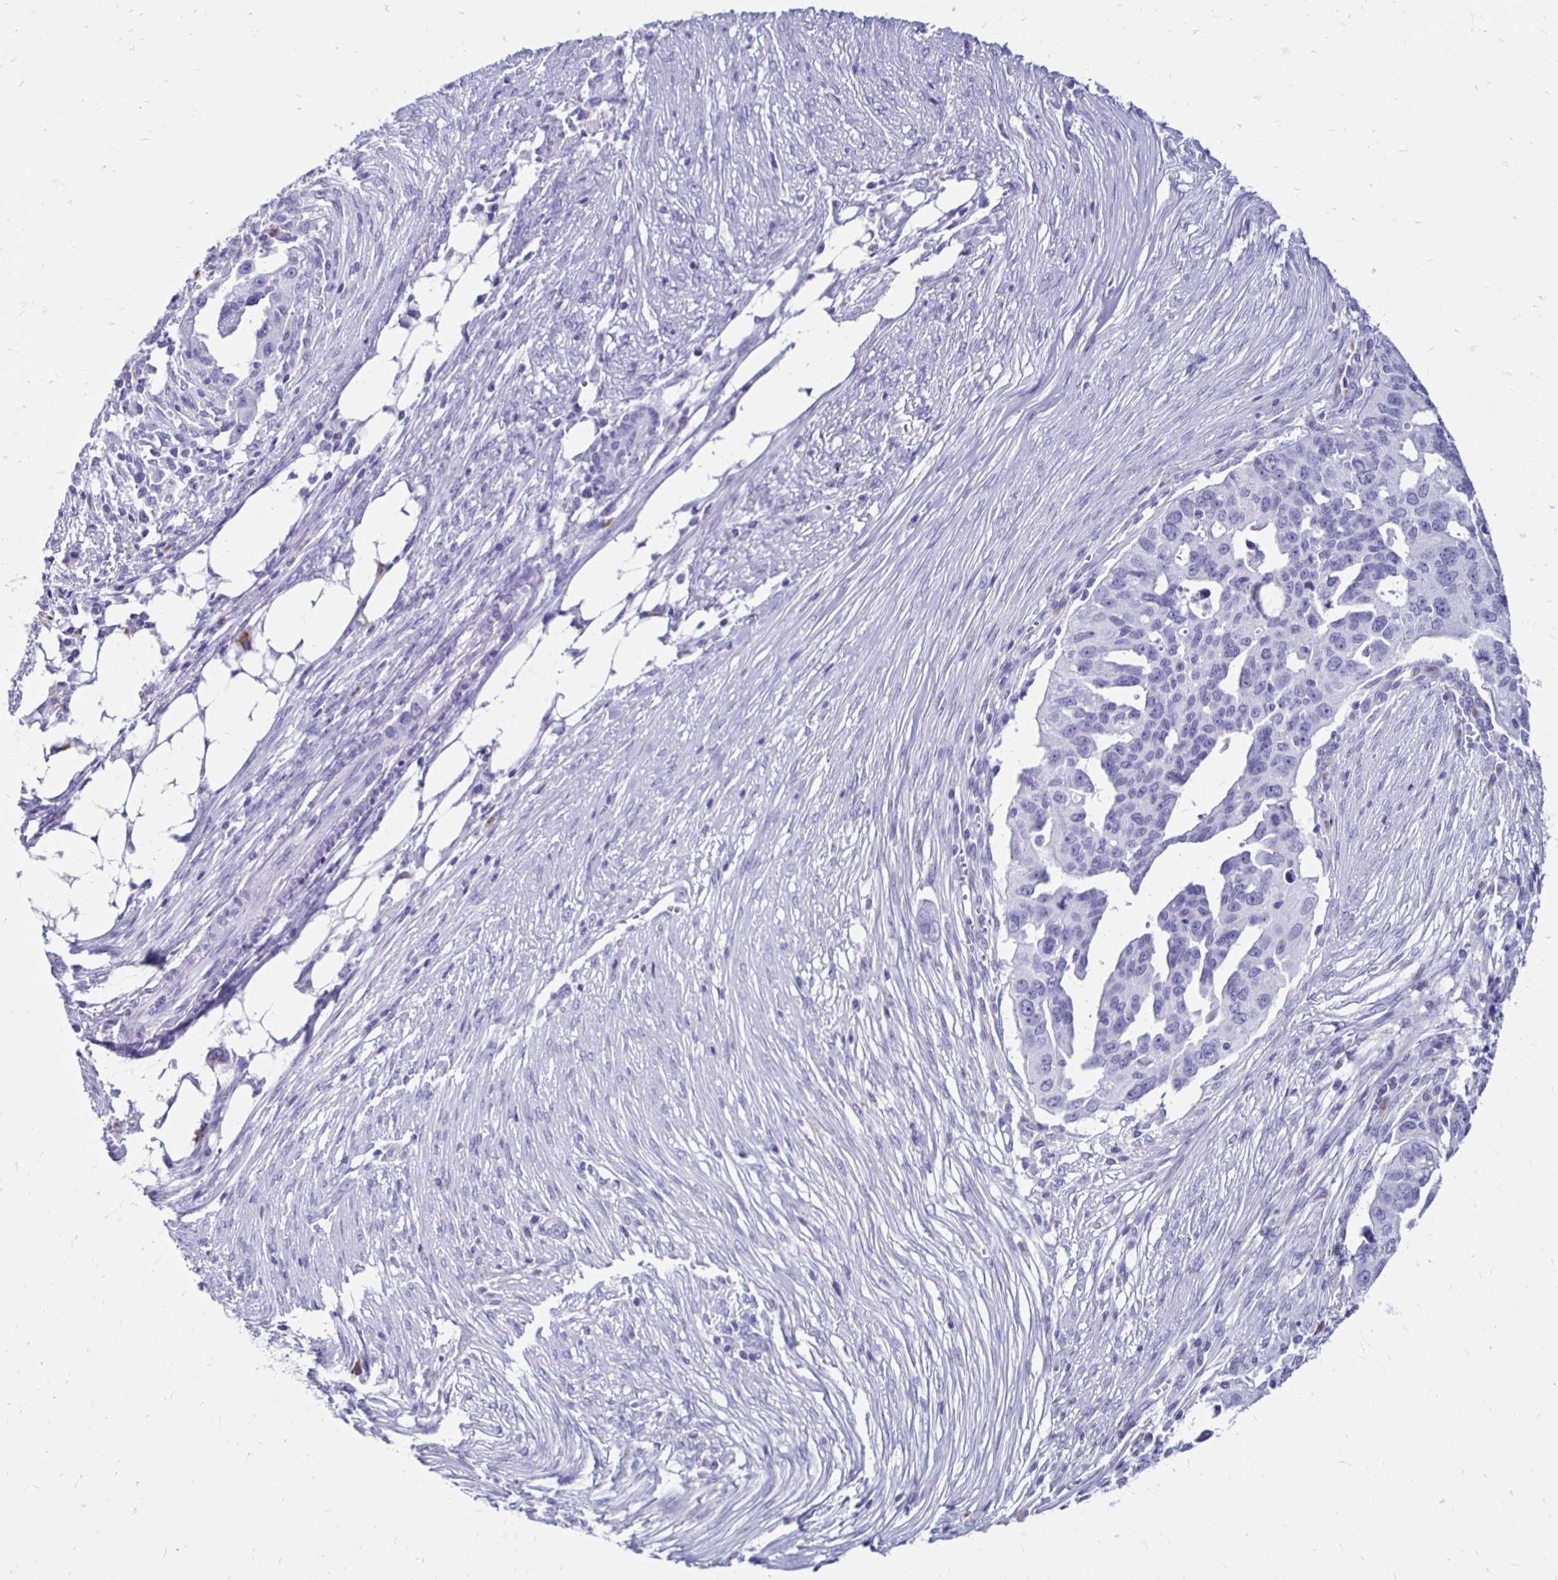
{"staining": {"intensity": "negative", "quantity": "none", "location": "none"}, "tissue": "ovarian cancer", "cell_type": "Tumor cells", "image_type": "cancer", "snomed": [{"axis": "morphology", "description": "Carcinoma, endometroid"}, {"axis": "morphology", "description": "Cystadenocarcinoma, serous, NOS"}, {"axis": "topography", "description": "Ovary"}], "caption": "Tumor cells are negative for brown protein staining in endometroid carcinoma (ovarian).", "gene": "CST5", "patient": {"sex": "female", "age": 45}}